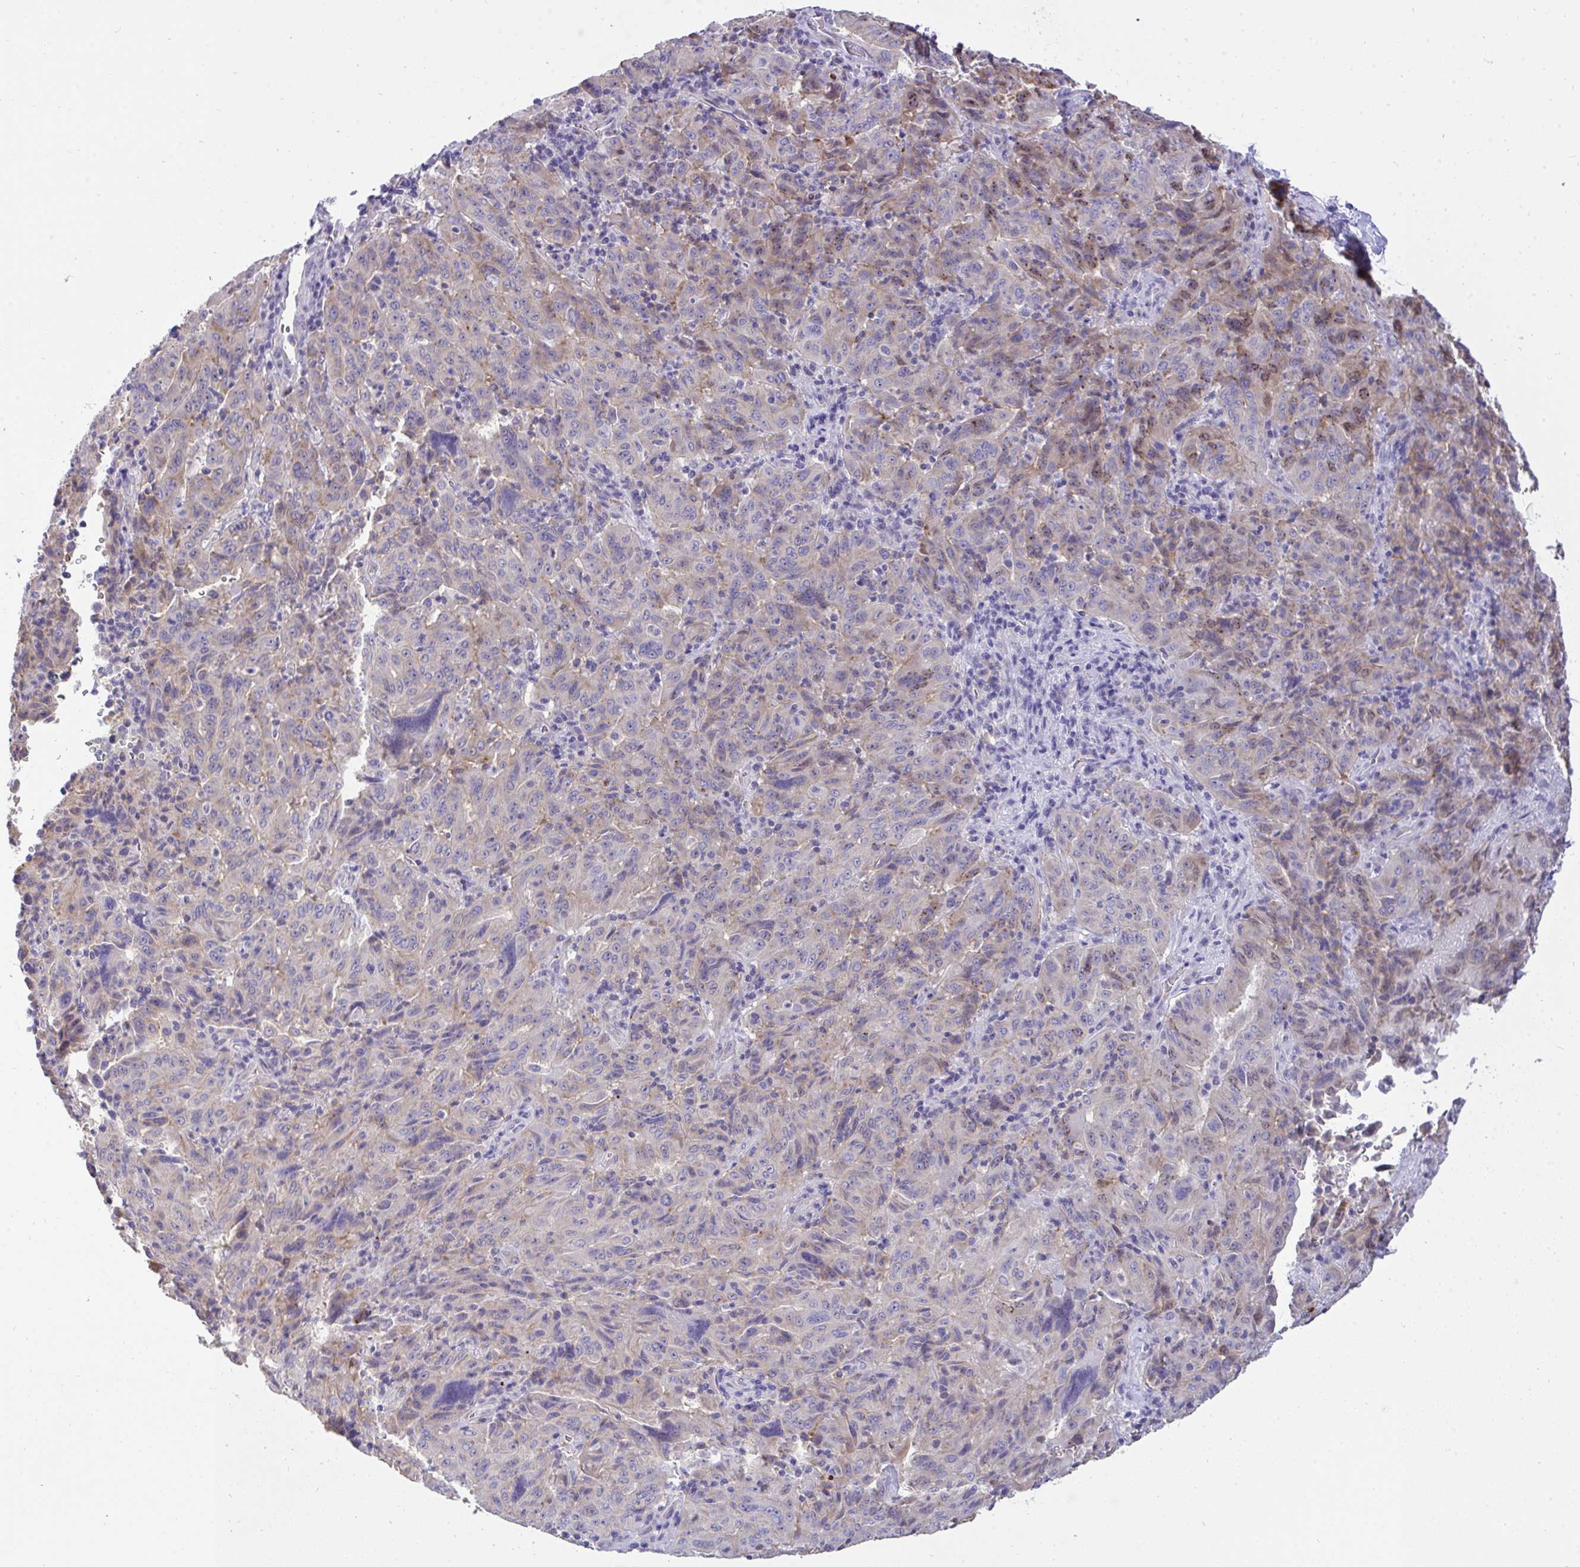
{"staining": {"intensity": "weak", "quantity": "25%-75%", "location": "cytoplasmic/membranous"}, "tissue": "pancreatic cancer", "cell_type": "Tumor cells", "image_type": "cancer", "snomed": [{"axis": "morphology", "description": "Adenocarcinoma, NOS"}, {"axis": "topography", "description": "Pancreas"}], "caption": "Protein staining by immunohistochemistry shows weak cytoplasmic/membranous staining in approximately 25%-75% of tumor cells in pancreatic cancer.", "gene": "VGLL3", "patient": {"sex": "male", "age": 63}}